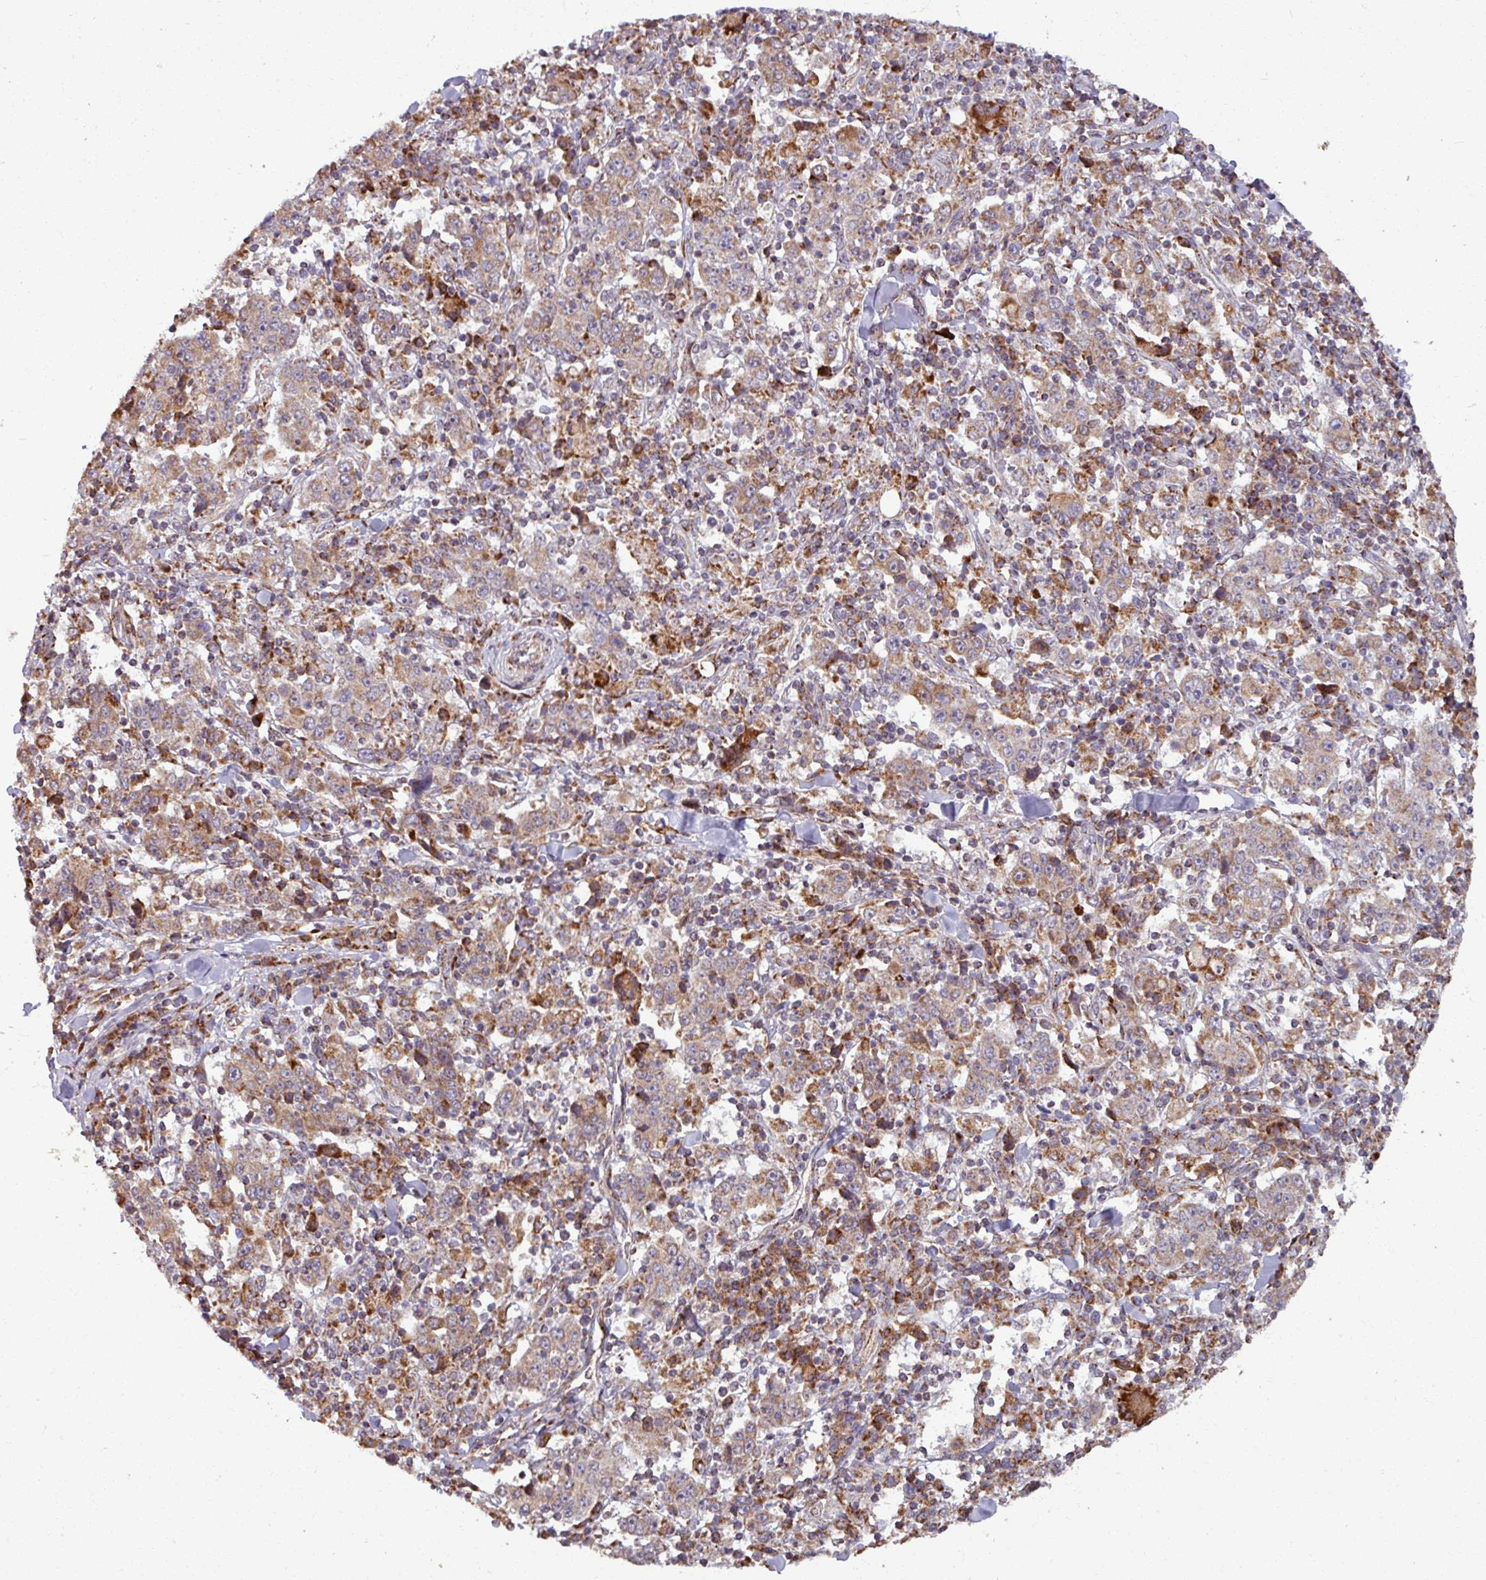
{"staining": {"intensity": "moderate", "quantity": "25%-75%", "location": "cytoplasmic/membranous"}, "tissue": "stomach cancer", "cell_type": "Tumor cells", "image_type": "cancer", "snomed": [{"axis": "morphology", "description": "Normal tissue, NOS"}, {"axis": "morphology", "description": "Adenocarcinoma, NOS"}, {"axis": "topography", "description": "Stomach, upper"}, {"axis": "topography", "description": "Stomach"}], "caption": "Tumor cells reveal moderate cytoplasmic/membranous staining in about 25%-75% of cells in stomach adenocarcinoma.", "gene": "MAGT1", "patient": {"sex": "male", "age": 59}}